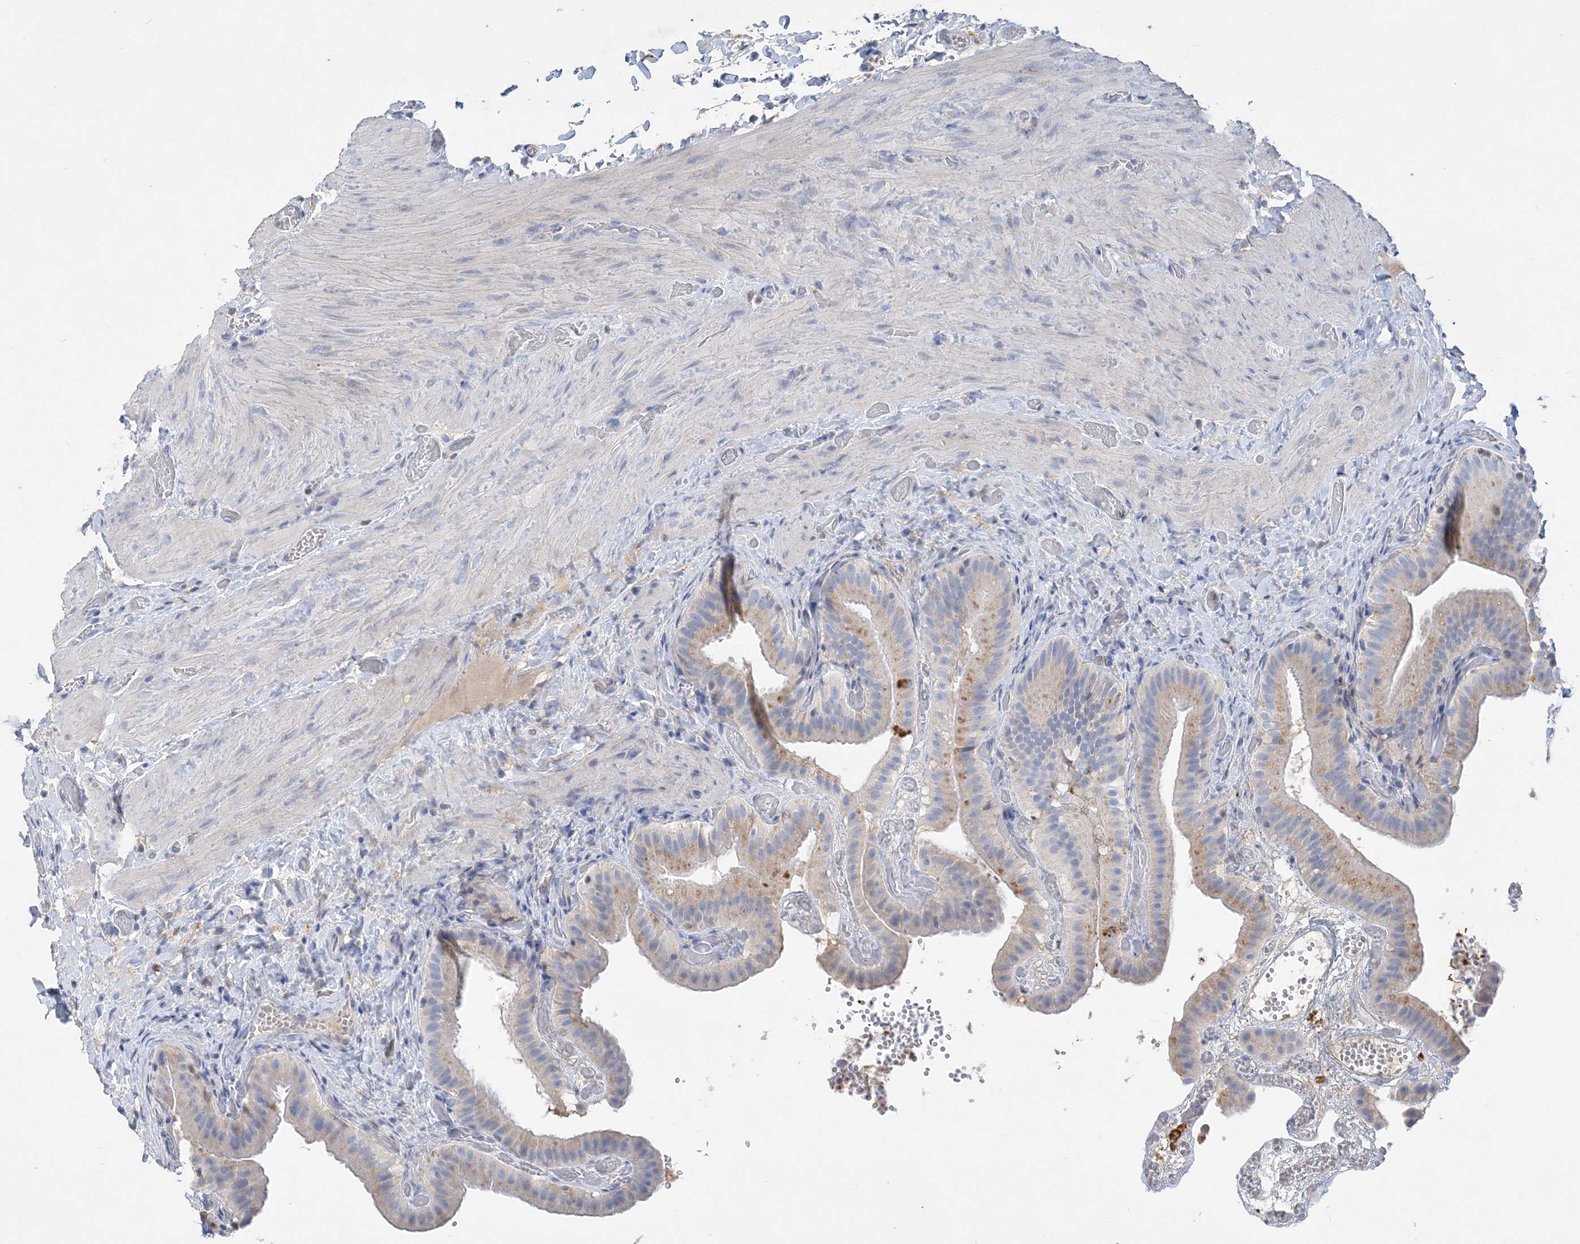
{"staining": {"intensity": "moderate", "quantity": "<25%", "location": "cytoplasmic/membranous"}, "tissue": "gallbladder", "cell_type": "Glandular cells", "image_type": "normal", "snomed": [{"axis": "morphology", "description": "Normal tissue, NOS"}, {"axis": "topography", "description": "Gallbladder"}], "caption": "Immunohistochemistry (IHC) (DAB (3,3'-diaminobenzidine)) staining of benign human gallbladder displays moderate cytoplasmic/membranous protein staining in approximately <25% of glandular cells. (DAB (3,3'-diaminobenzidine) IHC with brightfield microscopy, high magnification).", "gene": "GRINA", "patient": {"sex": "female", "age": 64}}